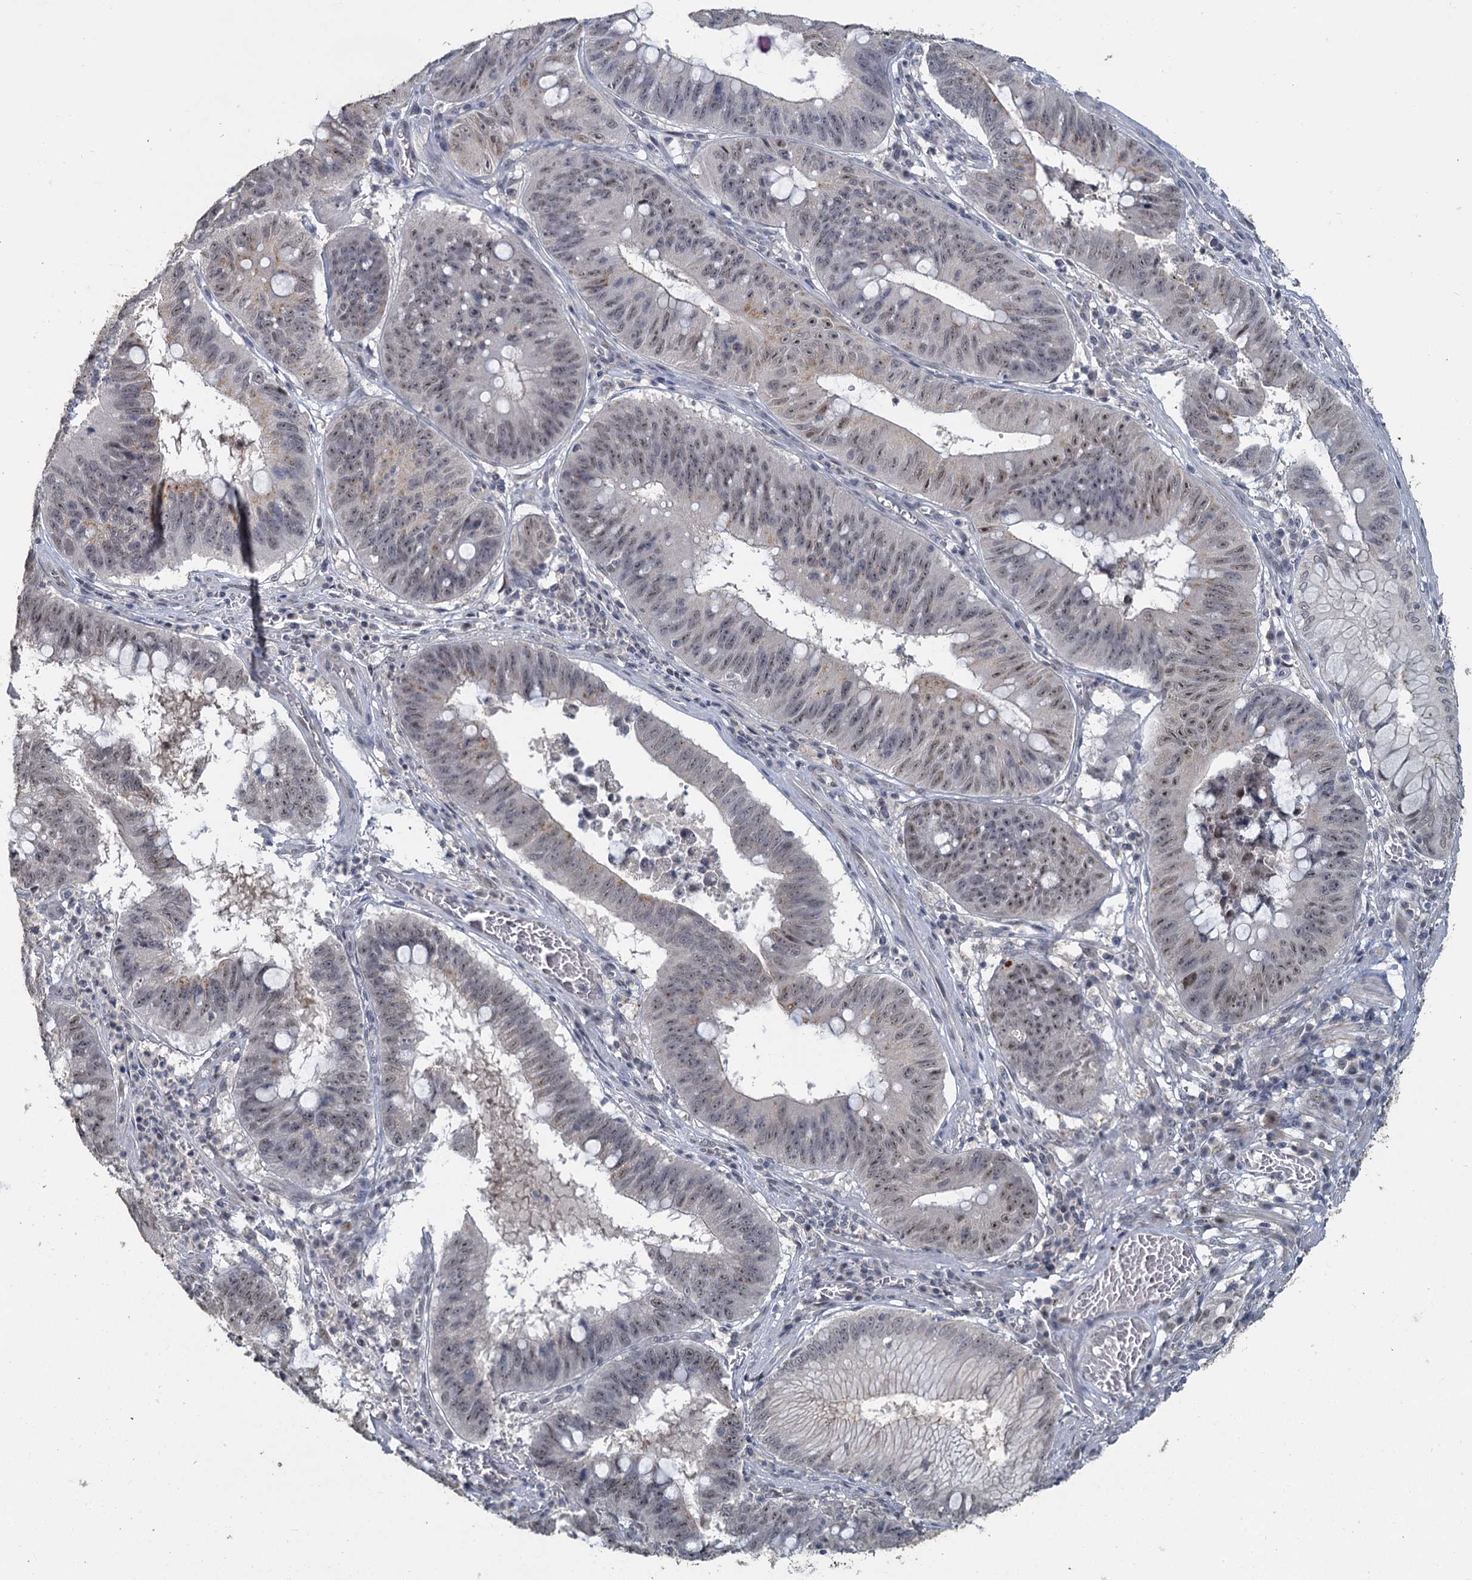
{"staining": {"intensity": "weak", "quantity": "25%-75%", "location": "cytoplasmic/membranous,nuclear"}, "tissue": "stomach cancer", "cell_type": "Tumor cells", "image_type": "cancer", "snomed": [{"axis": "morphology", "description": "Adenocarcinoma, NOS"}, {"axis": "topography", "description": "Stomach"}], "caption": "The photomicrograph reveals immunohistochemical staining of stomach adenocarcinoma. There is weak cytoplasmic/membranous and nuclear expression is seen in approximately 25%-75% of tumor cells.", "gene": "MUCL1", "patient": {"sex": "male", "age": 59}}